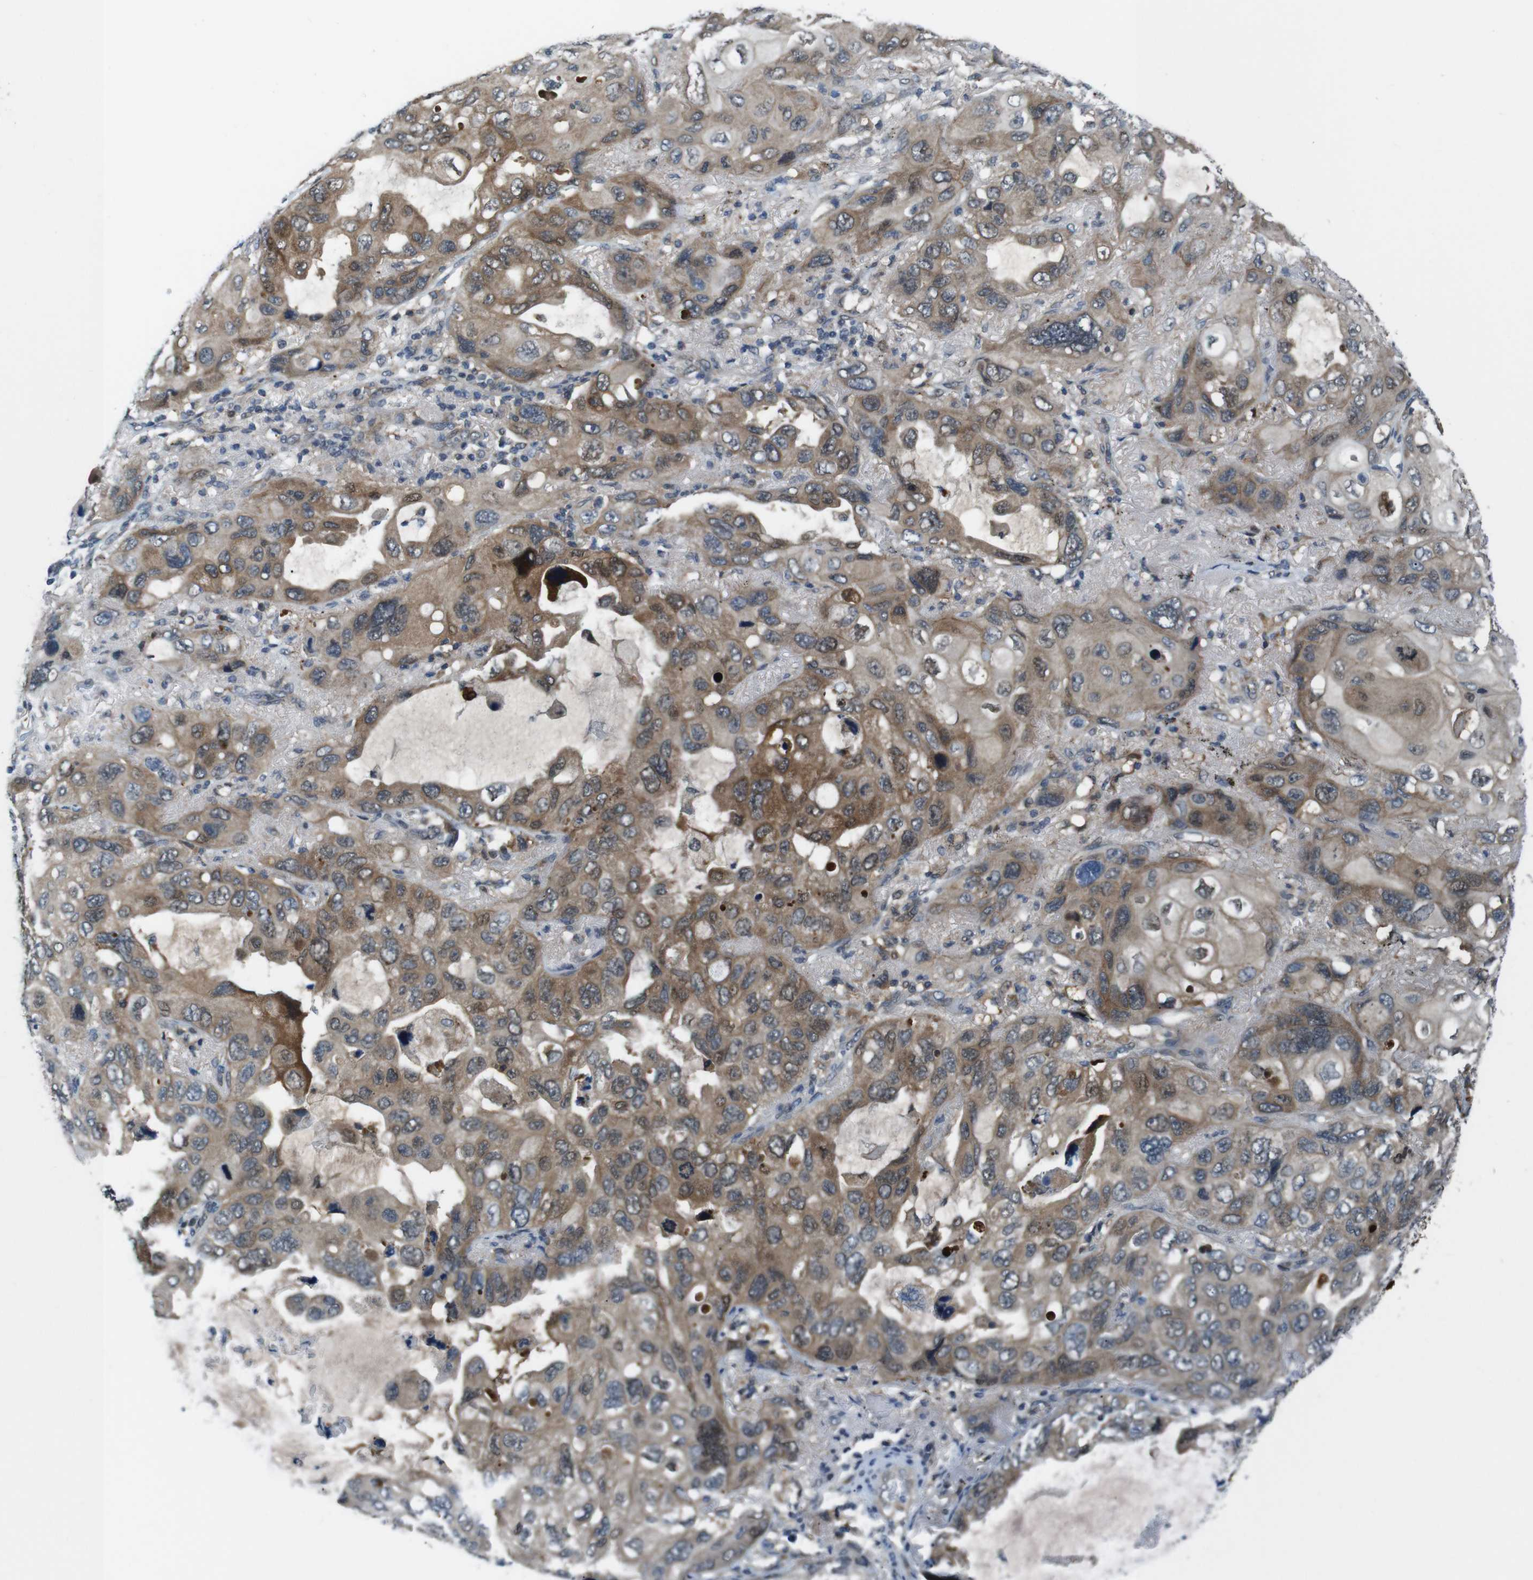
{"staining": {"intensity": "weak", "quantity": ">75%", "location": "cytoplasmic/membranous"}, "tissue": "lung cancer", "cell_type": "Tumor cells", "image_type": "cancer", "snomed": [{"axis": "morphology", "description": "Squamous cell carcinoma, NOS"}, {"axis": "topography", "description": "Lung"}], "caption": "This micrograph demonstrates lung cancer (squamous cell carcinoma) stained with IHC to label a protein in brown. The cytoplasmic/membranous of tumor cells show weak positivity for the protein. Nuclei are counter-stained blue.", "gene": "LRP5", "patient": {"sex": "female", "age": 73}}